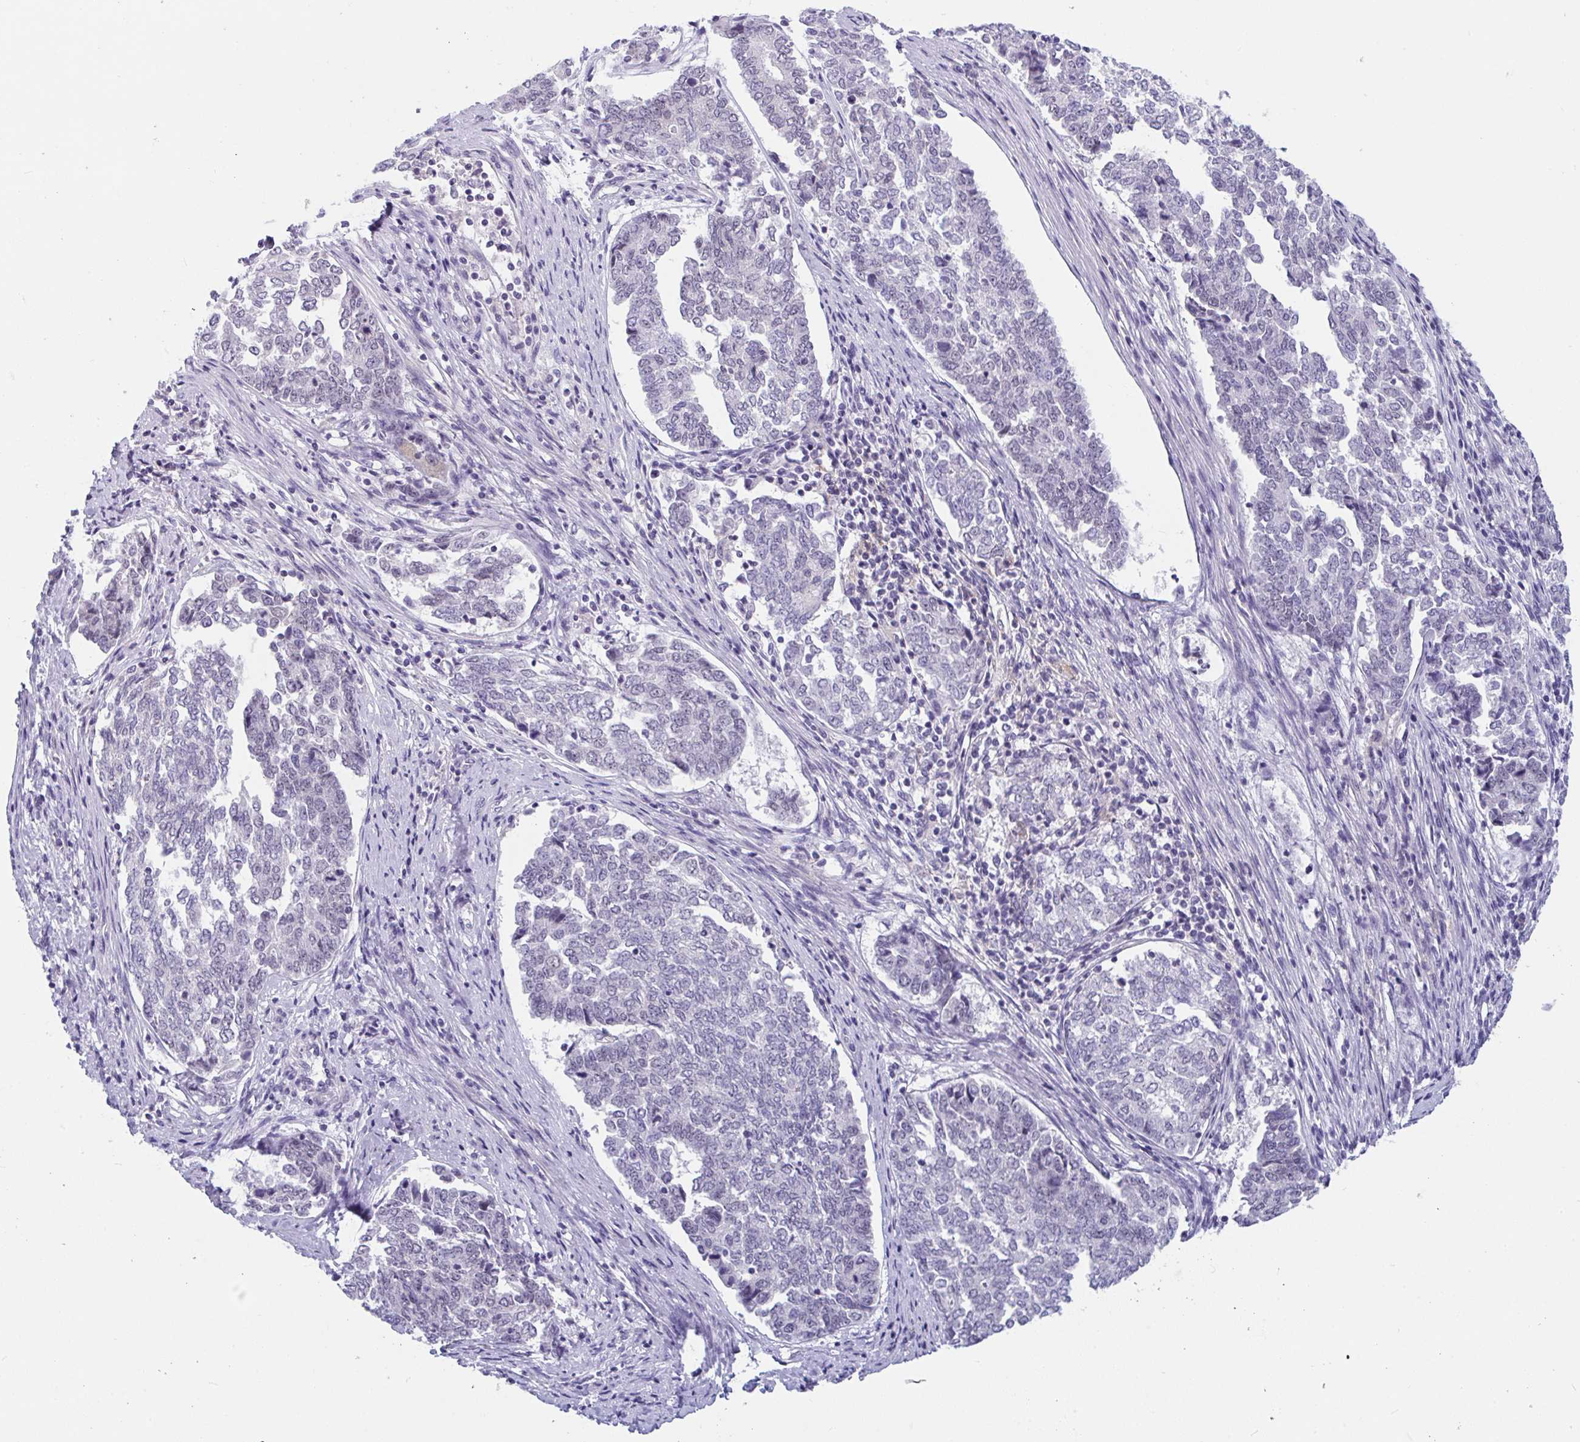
{"staining": {"intensity": "negative", "quantity": "none", "location": "none"}, "tissue": "endometrial cancer", "cell_type": "Tumor cells", "image_type": "cancer", "snomed": [{"axis": "morphology", "description": "Adenocarcinoma, NOS"}, {"axis": "topography", "description": "Endometrium"}], "caption": "DAB (3,3'-diaminobenzidine) immunohistochemical staining of human adenocarcinoma (endometrial) reveals no significant staining in tumor cells.", "gene": "CDK13", "patient": {"sex": "female", "age": 80}}